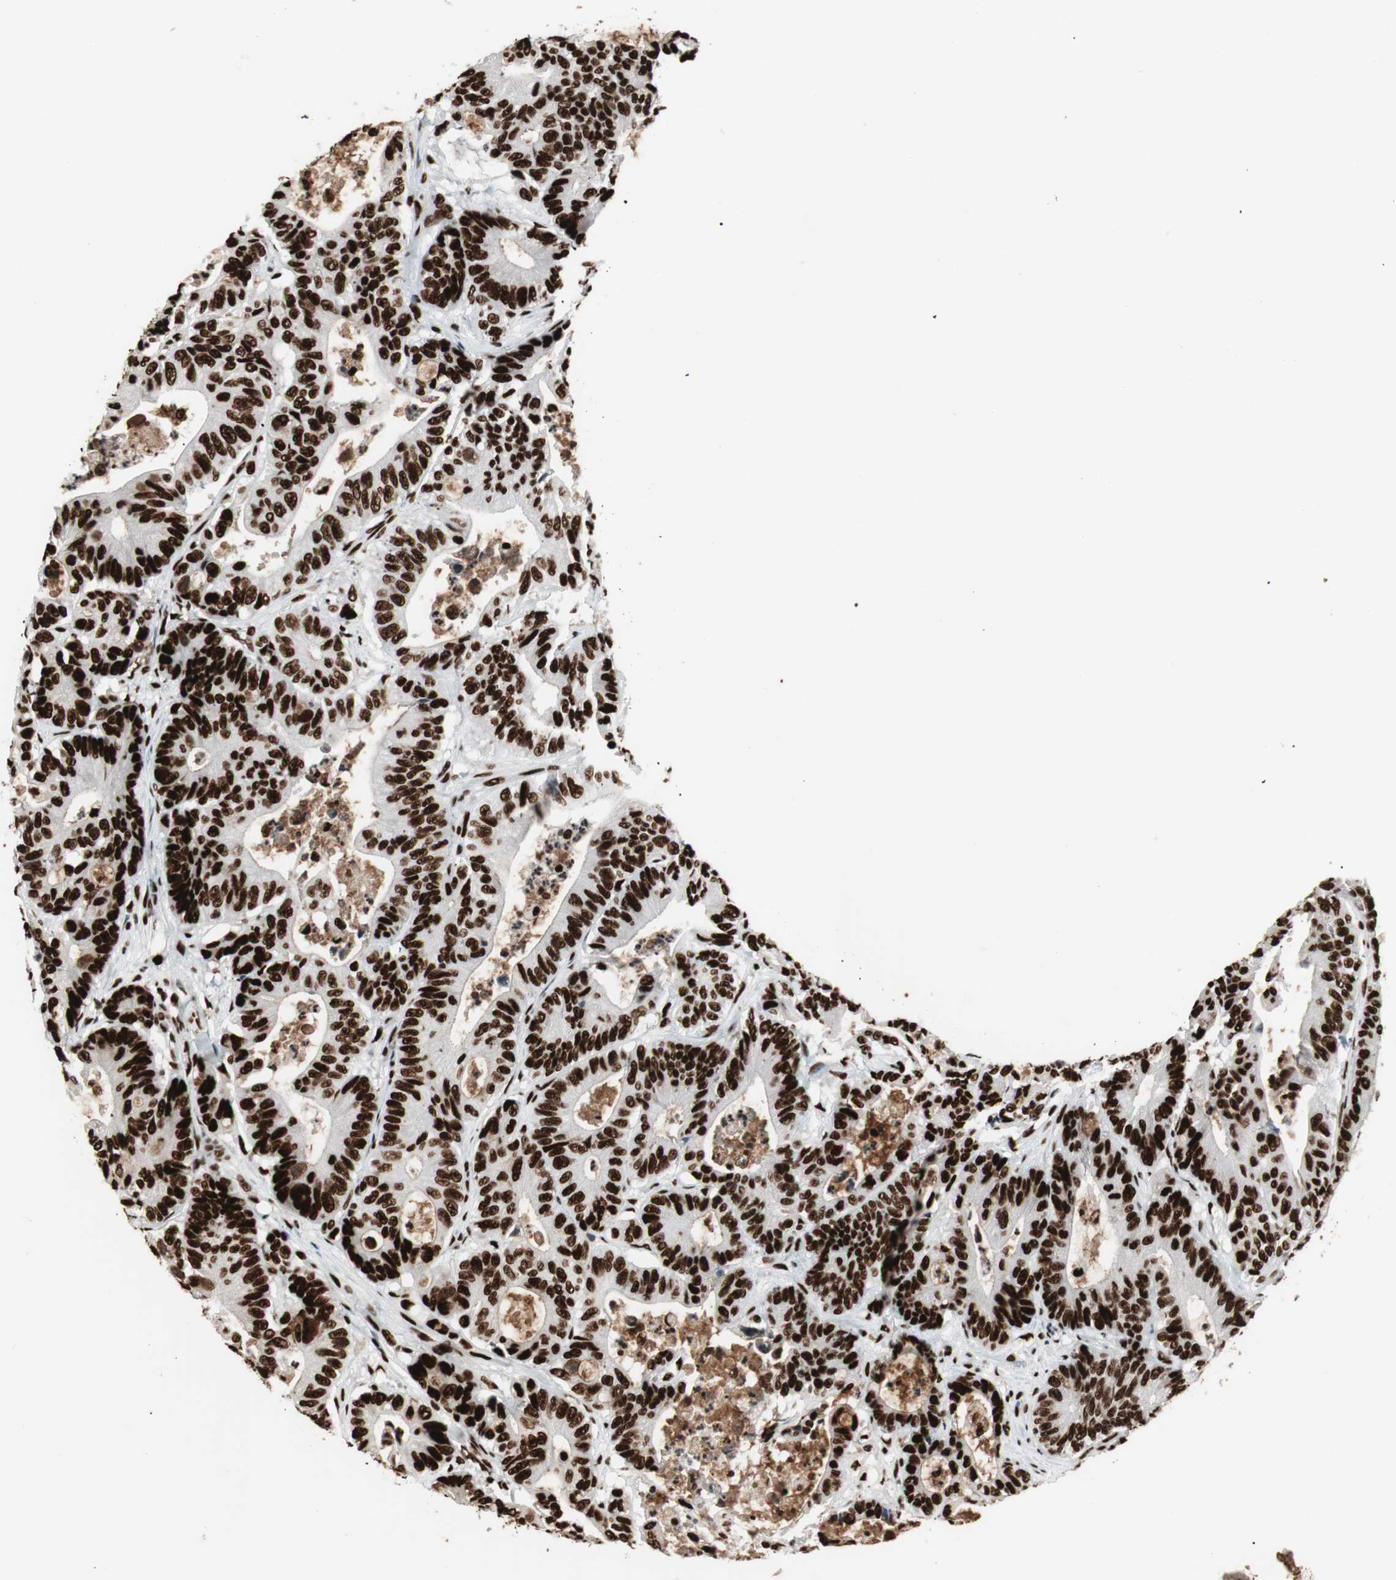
{"staining": {"intensity": "strong", "quantity": ">75%", "location": "nuclear"}, "tissue": "colorectal cancer", "cell_type": "Tumor cells", "image_type": "cancer", "snomed": [{"axis": "morphology", "description": "Adenocarcinoma, NOS"}, {"axis": "topography", "description": "Colon"}], "caption": "Immunohistochemistry (IHC) (DAB) staining of human colorectal cancer exhibits strong nuclear protein expression in approximately >75% of tumor cells.", "gene": "PSME3", "patient": {"sex": "female", "age": 84}}